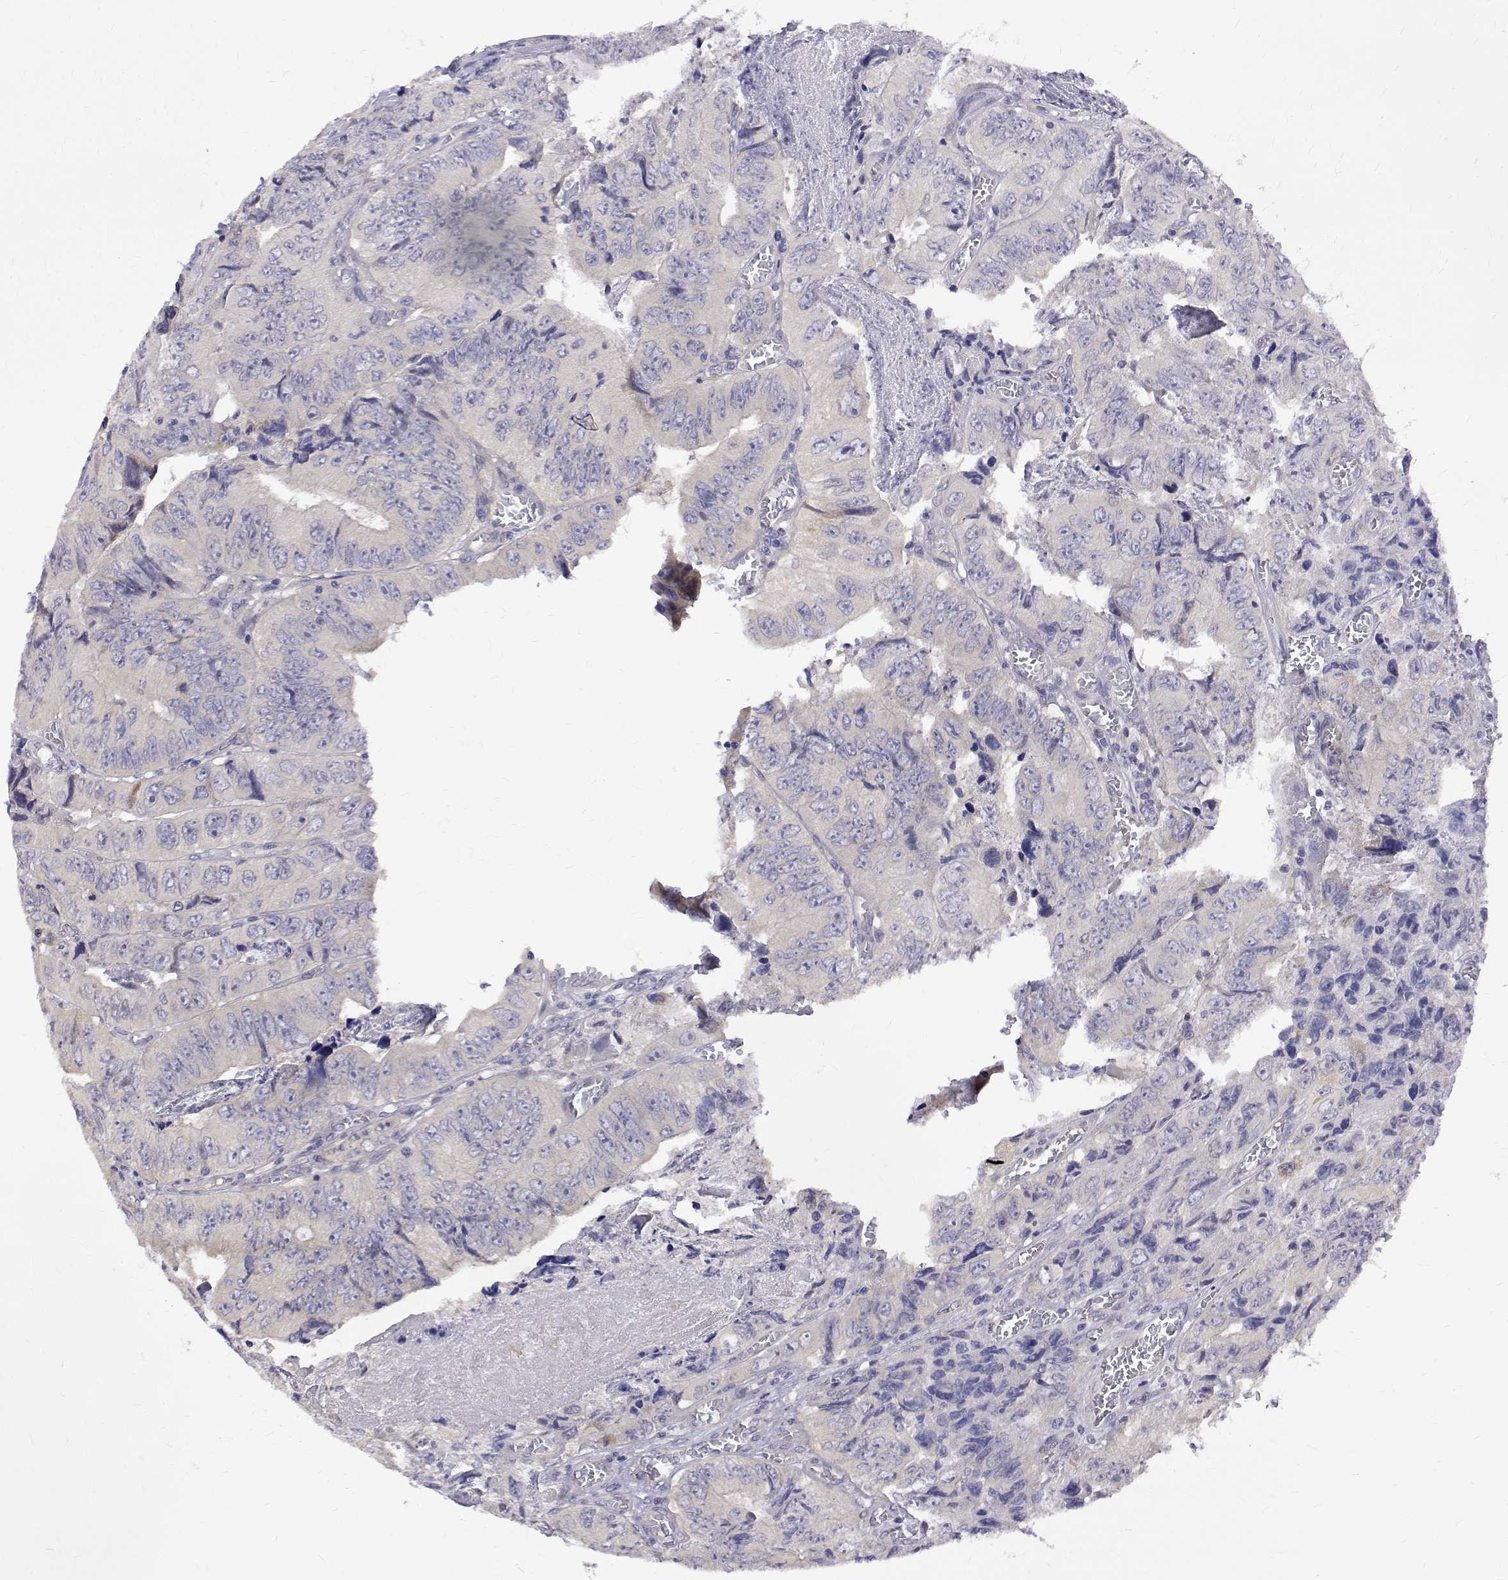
{"staining": {"intensity": "negative", "quantity": "none", "location": "none"}, "tissue": "colorectal cancer", "cell_type": "Tumor cells", "image_type": "cancer", "snomed": [{"axis": "morphology", "description": "Adenocarcinoma, NOS"}, {"axis": "topography", "description": "Colon"}], "caption": "The immunohistochemistry histopathology image has no significant positivity in tumor cells of adenocarcinoma (colorectal) tissue.", "gene": "PADI1", "patient": {"sex": "female", "age": 84}}